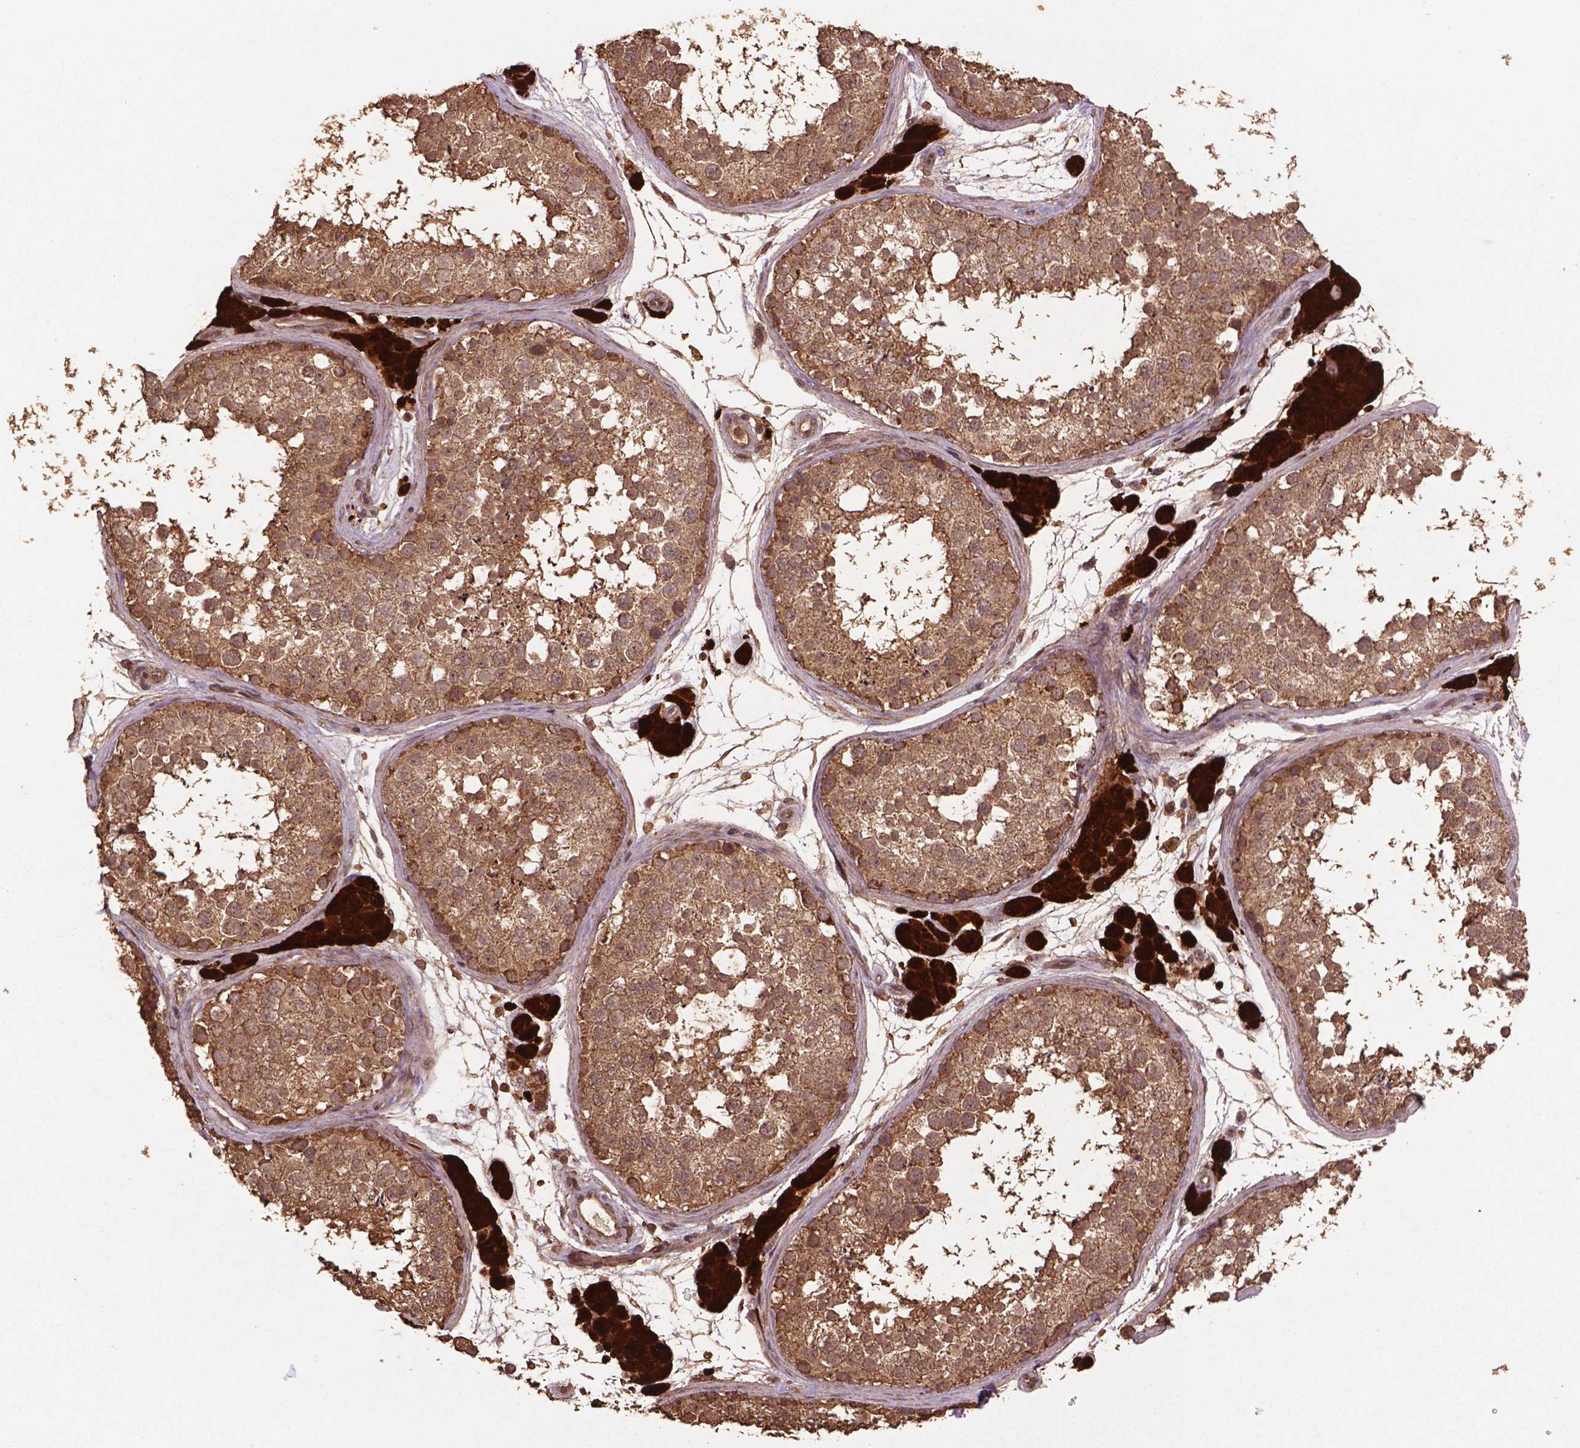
{"staining": {"intensity": "weak", "quantity": ">75%", "location": "cytoplasmic/membranous,nuclear"}, "tissue": "testis", "cell_type": "Cells in seminiferous ducts", "image_type": "normal", "snomed": [{"axis": "morphology", "description": "Normal tissue, NOS"}, {"axis": "topography", "description": "Testis"}], "caption": "Immunohistochemistry (IHC) micrograph of unremarkable testis stained for a protein (brown), which displays low levels of weak cytoplasmic/membranous,nuclear expression in about >75% of cells in seminiferous ducts.", "gene": "BABAM1", "patient": {"sex": "male", "age": 41}}